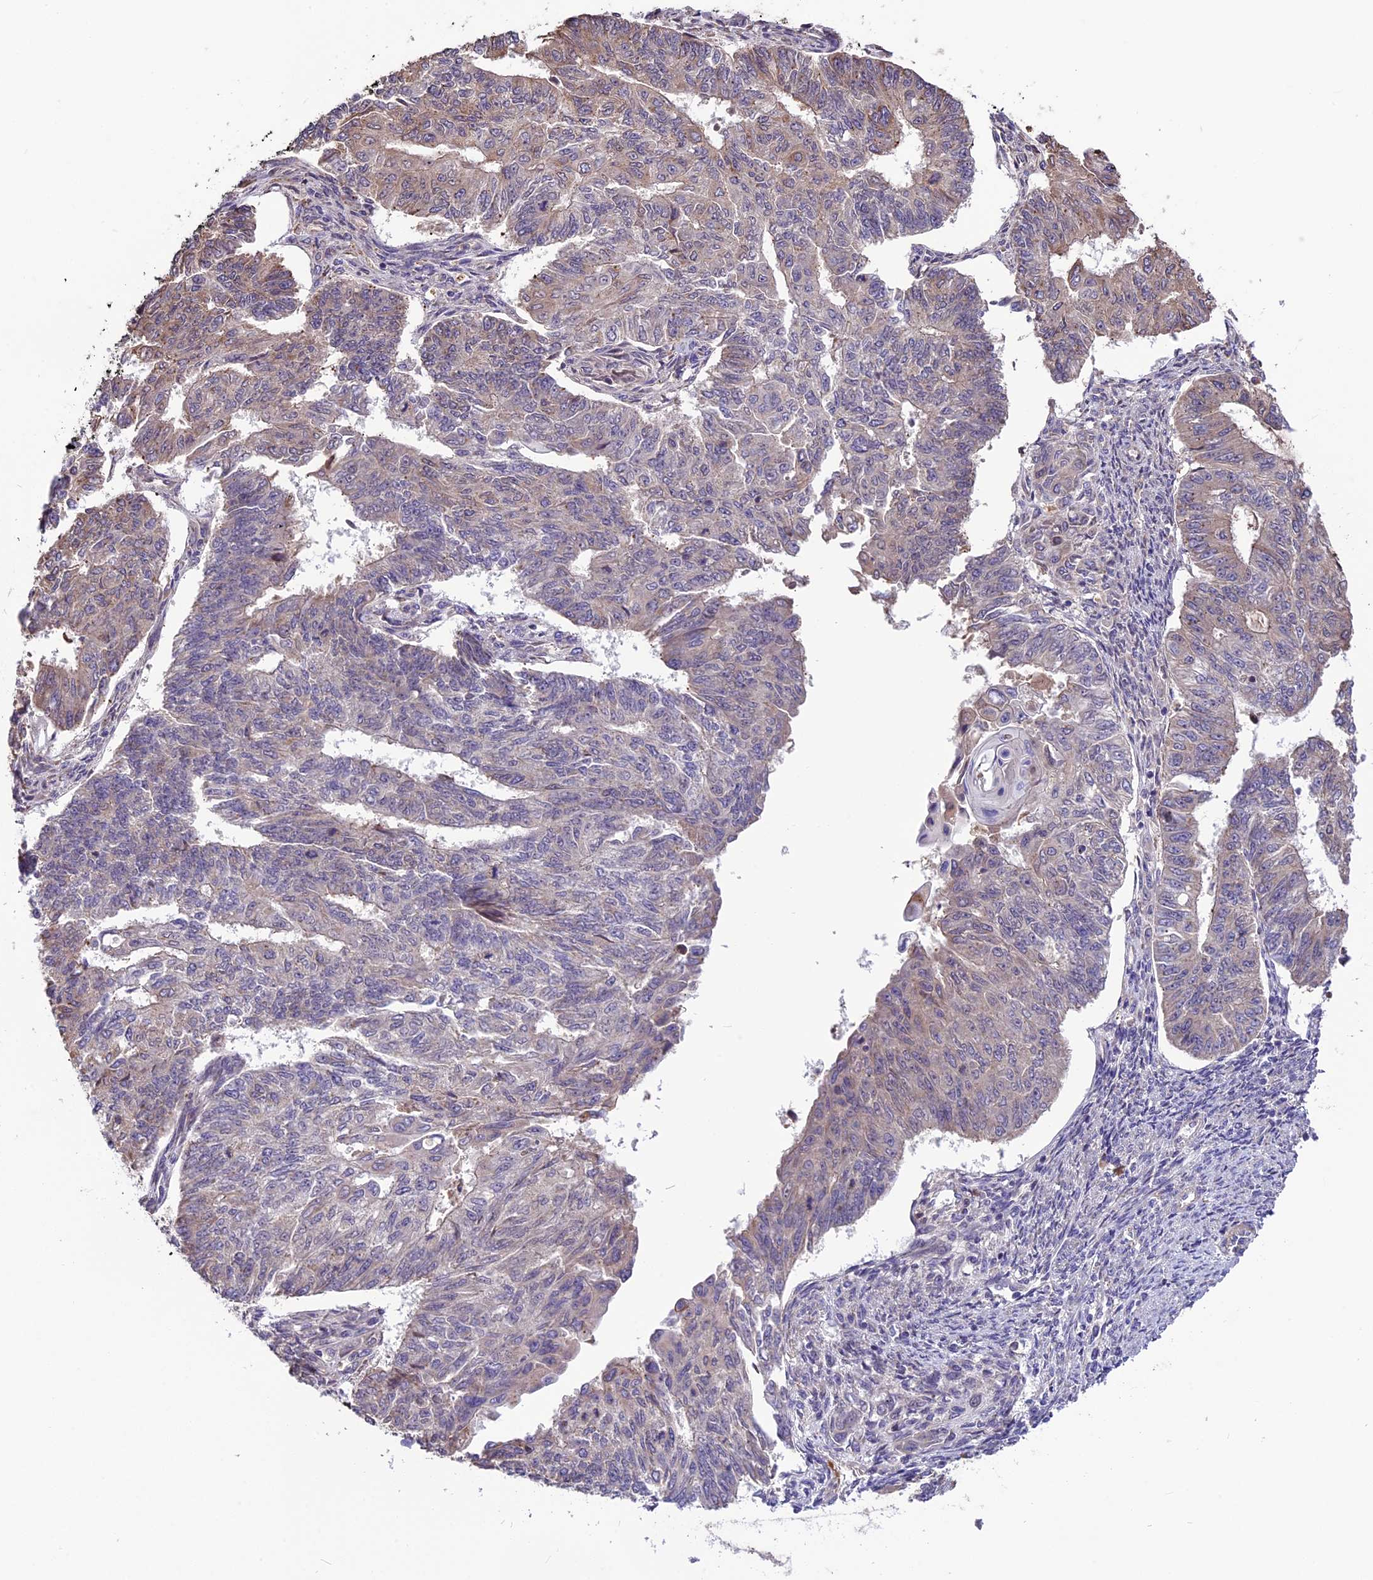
{"staining": {"intensity": "weak", "quantity": "<25%", "location": "cytoplasmic/membranous"}, "tissue": "endometrial cancer", "cell_type": "Tumor cells", "image_type": "cancer", "snomed": [{"axis": "morphology", "description": "Adenocarcinoma, NOS"}, {"axis": "topography", "description": "Endometrium"}], "caption": "The immunohistochemistry micrograph has no significant expression in tumor cells of endometrial cancer tissue.", "gene": "ABCC10", "patient": {"sex": "female", "age": 32}}